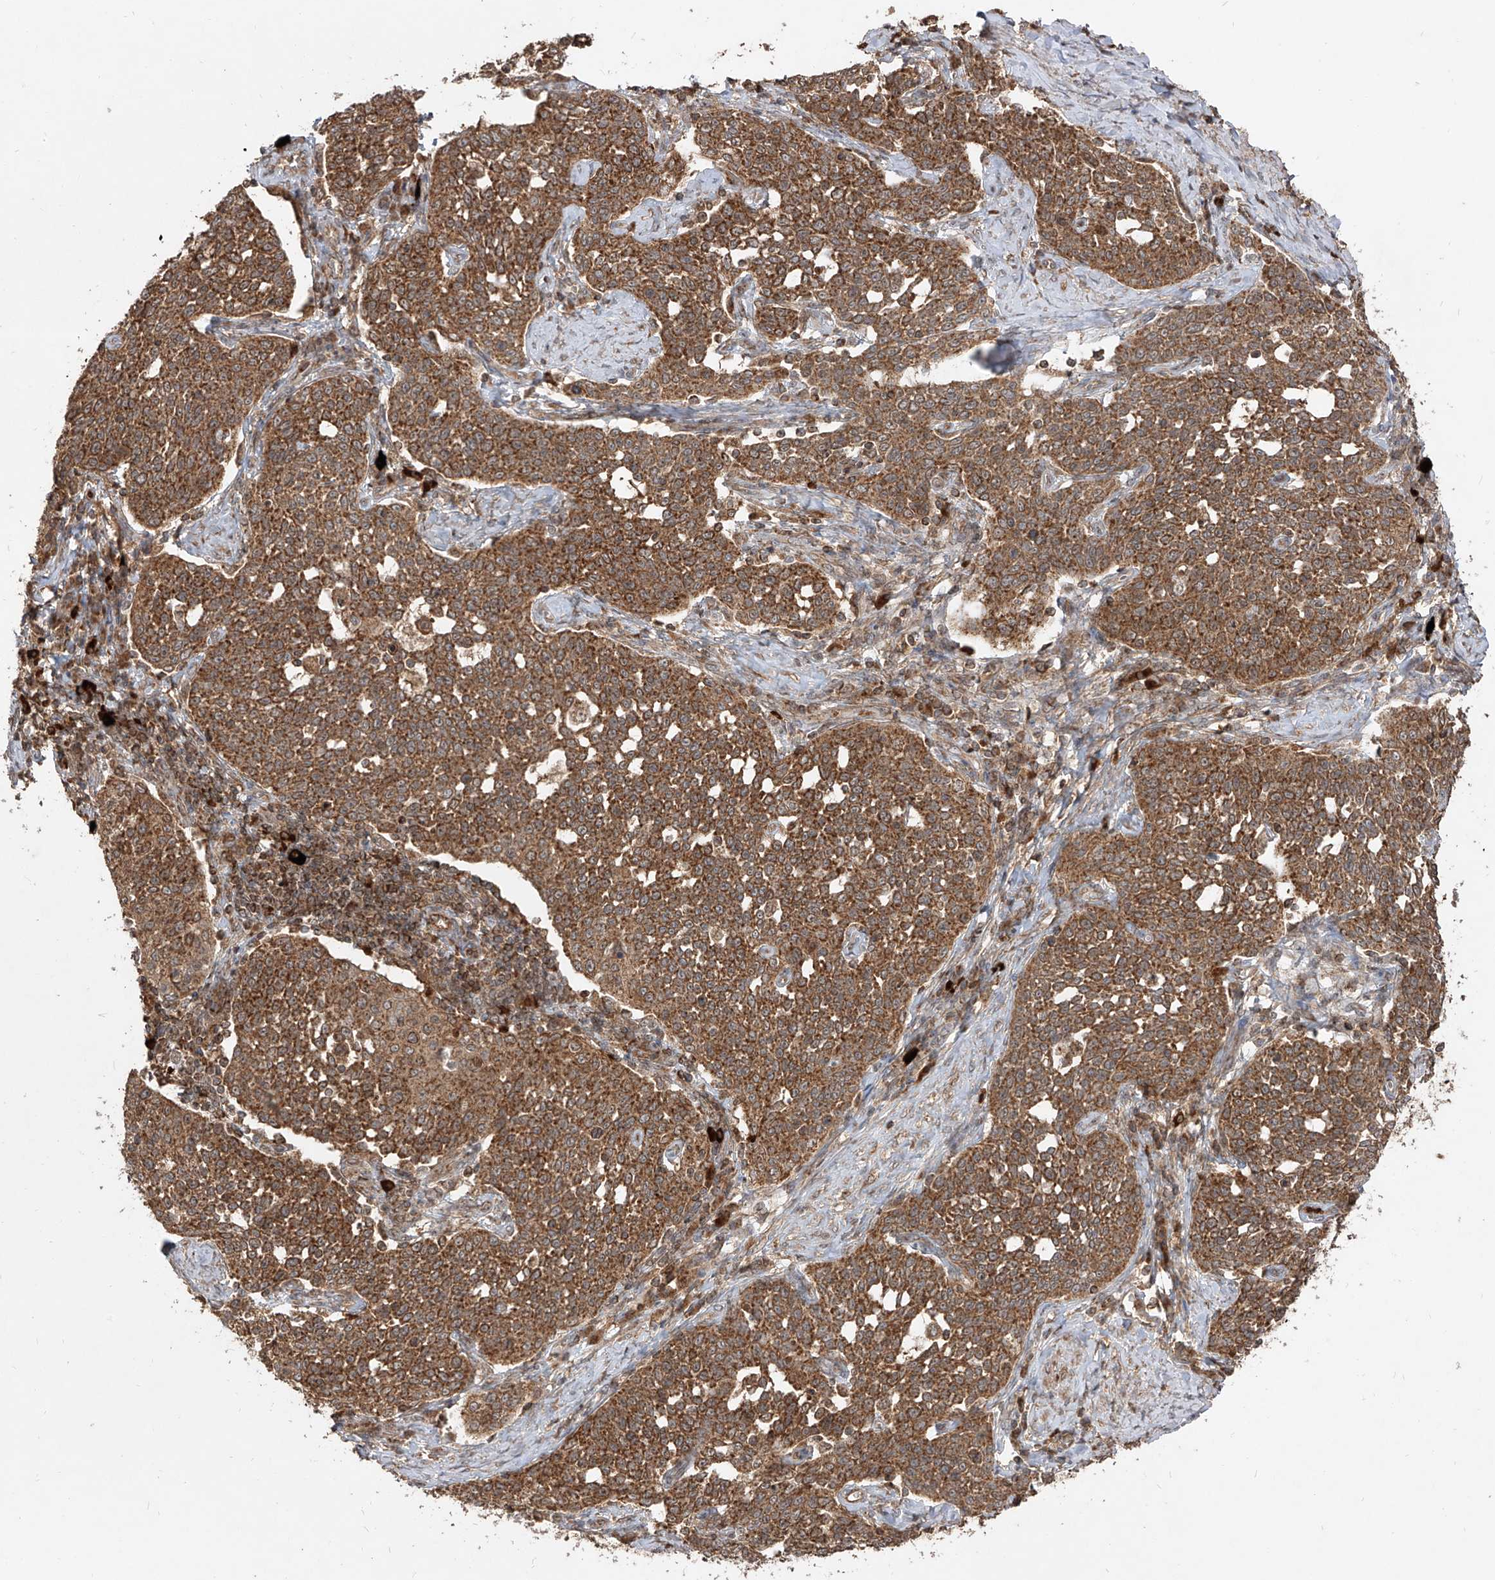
{"staining": {"intensity": "moderate", "quantity": ">75%", "location": "cytoplasmic/membranous"}, "tissue": "cervical cancer", "cell_type": "Tumor cells", "image_type": "cancer", "snomed": [{"axis": "morphology", "description": "Squamous cell carcinoma, NOS"}, {"axis": "topography", "description": "Cervix"}], "caption": "Protein analysis of cervical cancer (squamous cell carcinoma) tissue exhibits moderate cytoplasmic/membranous expression in approximately >75% of tumor cells.", "gene": "AIM2", "patient": {"sex": "female", "age": 34}}